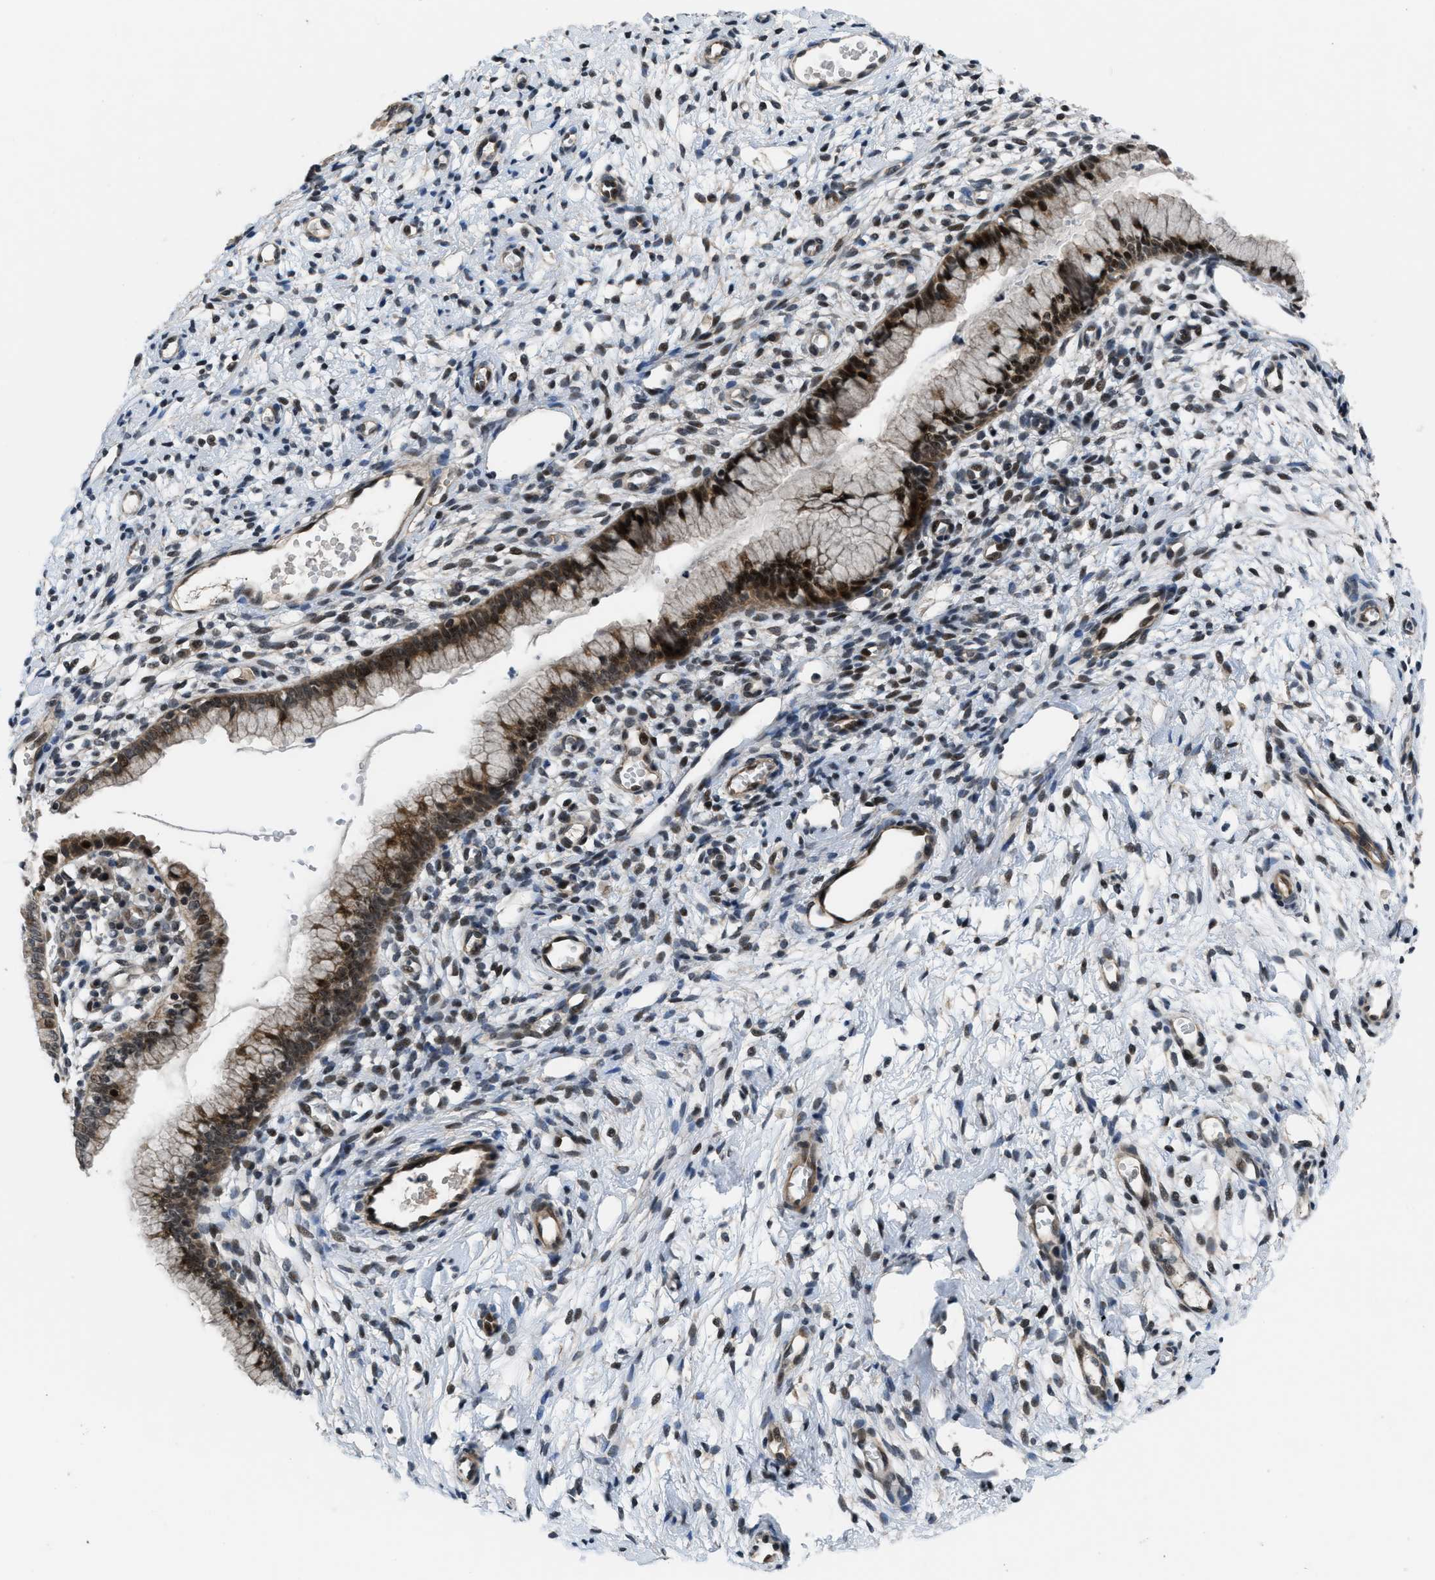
{"staining": {"intensity": "strong", "quantity": ">75%", "location": "cytoplasmic/membranous,nuclear"}, "tissue": "cervix", "cell_type": "Glandular cells", "image_type": "normal", "snomed": [{"axis": "morphology", "description": "Normal tissue, NOS"}, {"axis": "topography", "description": "Cervix"}], "caption": "Protein staining of normal cervix demonstrates strong cytoplasmic/membranous,nuclear expression in approximately >75% of glandular cells. (DAB = brown stain, brightfield microscopy at high magnification).", "gene": "SETD5", "patient": {"sex": "female", "age": 65}}